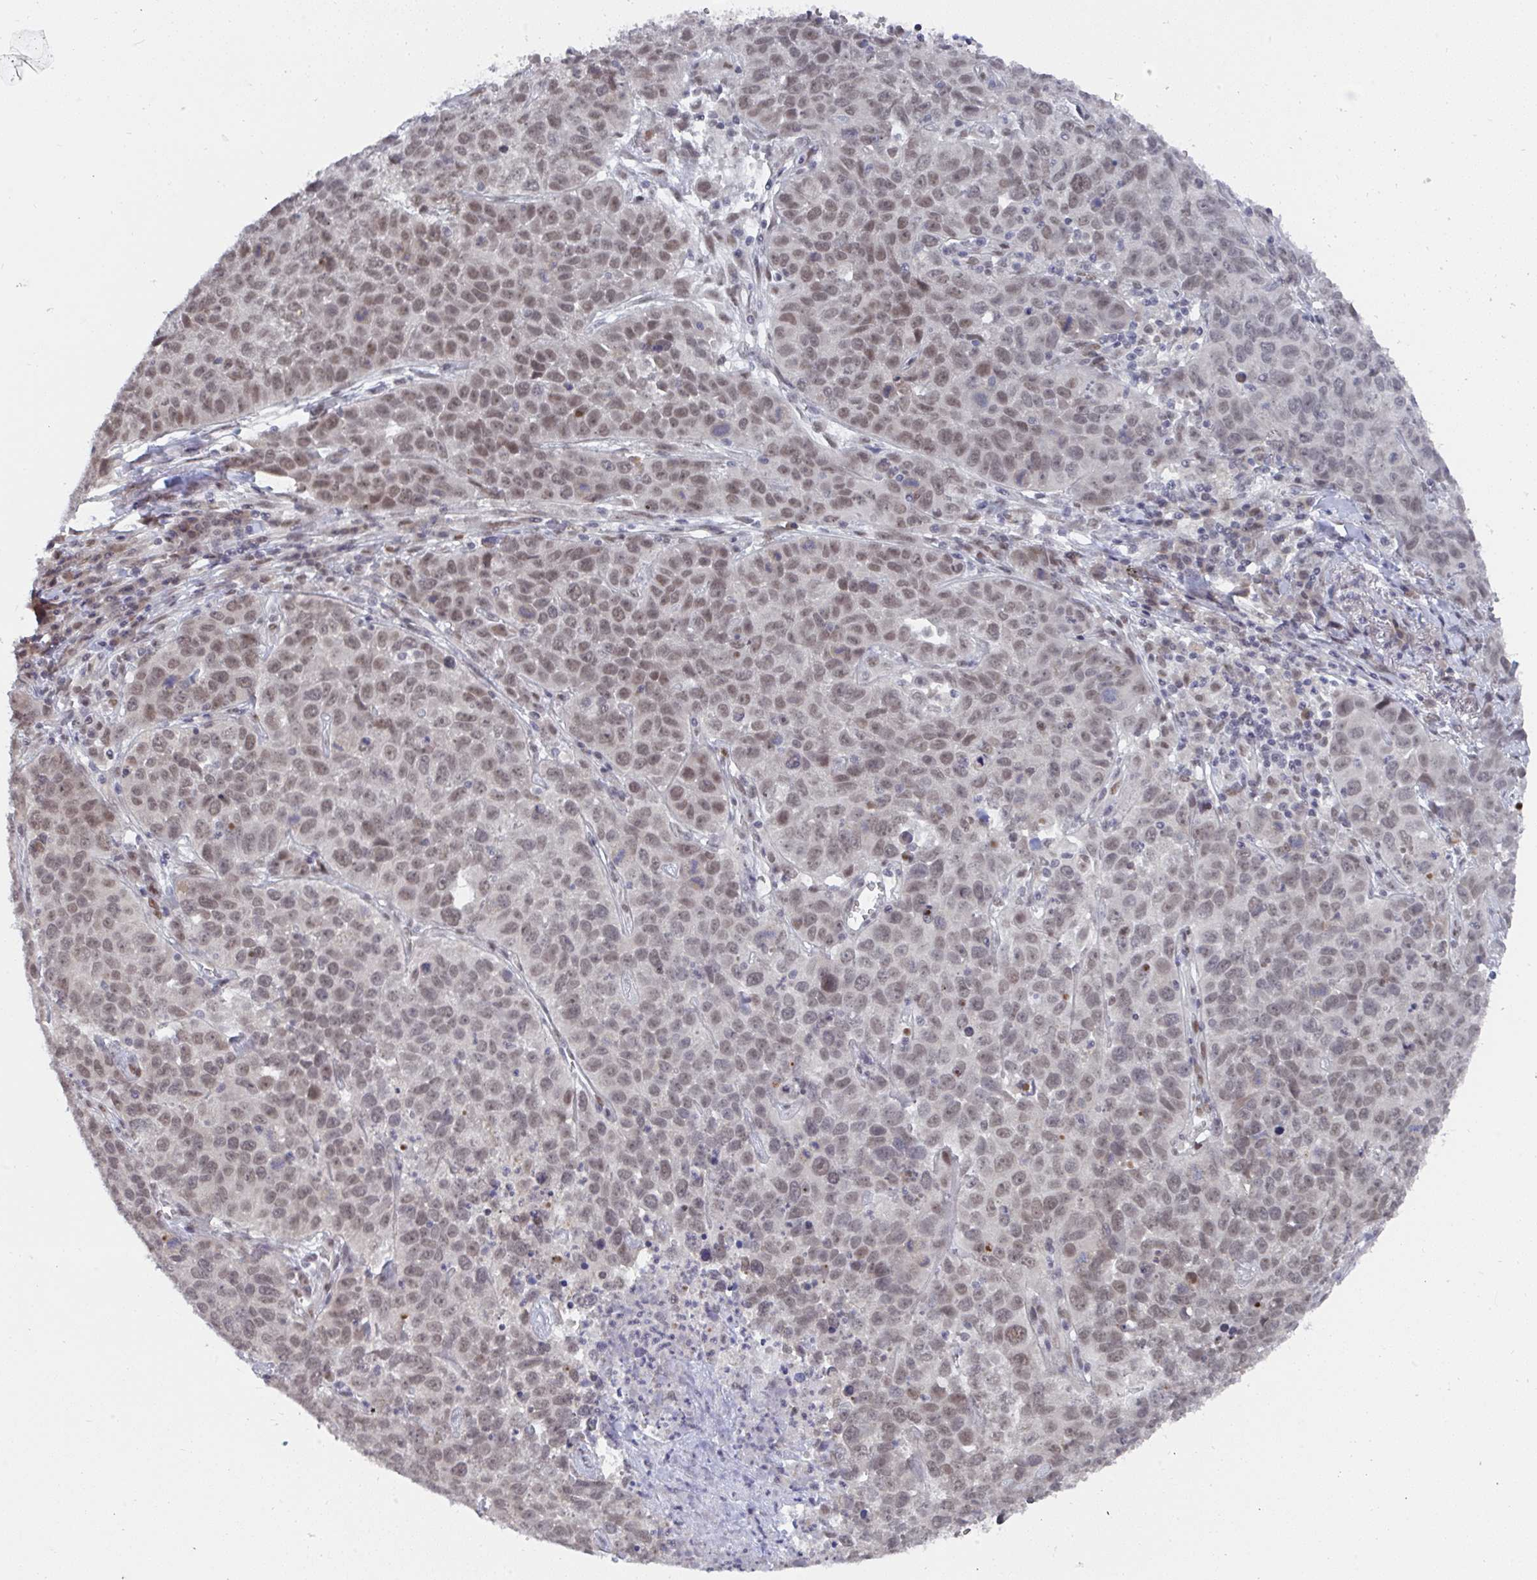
{"staining": {"intensity": "moderate", "quantity": ">75%", "location": "nuclear"}, "tissue": "lung cancer", "cell_type": "Tumor cells", "image_type": "cancer", "snomed": [{"axis": "morphology", "description": "Squamous cell carcinoma, NOS"}, {"axis": "topography", "description": "Lung"}], "caption": "Protein analysis of lung squamous cell carcinoma tissue shows moderate nuclear staining in approximately >75% of tumor cells.", "gene": "JMJD1C", "patient": {"sex": "male", "age": 76}}